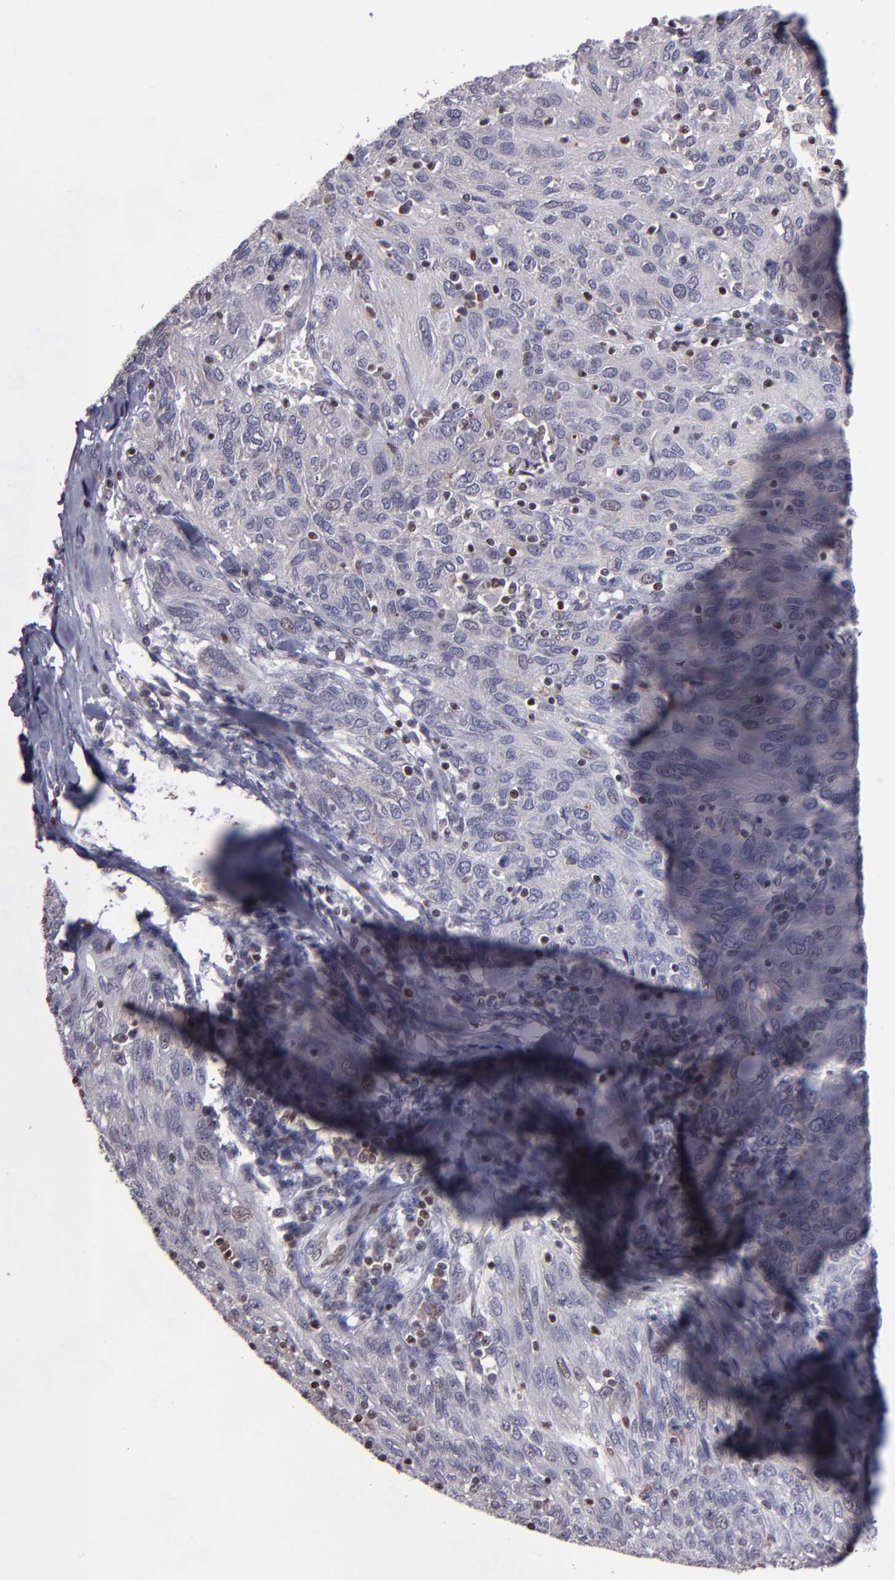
{"staining": {"intensity": "weak", "quantity": "<25%", "location": "cytoplasmic/membranous,nuclear"}, "tissue": "ovarian cancer", "cell_type": "Tumor cells", "image_type": "cancer", "snomed": [{"axis": "morphology", "description": "Carcinoma, endometroid"}, {"axis": "topography", "description": "Ovary"}], "caption": "Ovarian cancer (endometroid carcinoma) stained for a protein using immunohistochemistry (IHC) shows no positivity tumor cells.", "gene": "DDX24", "patient": {"sex": "female", "age": 50}}